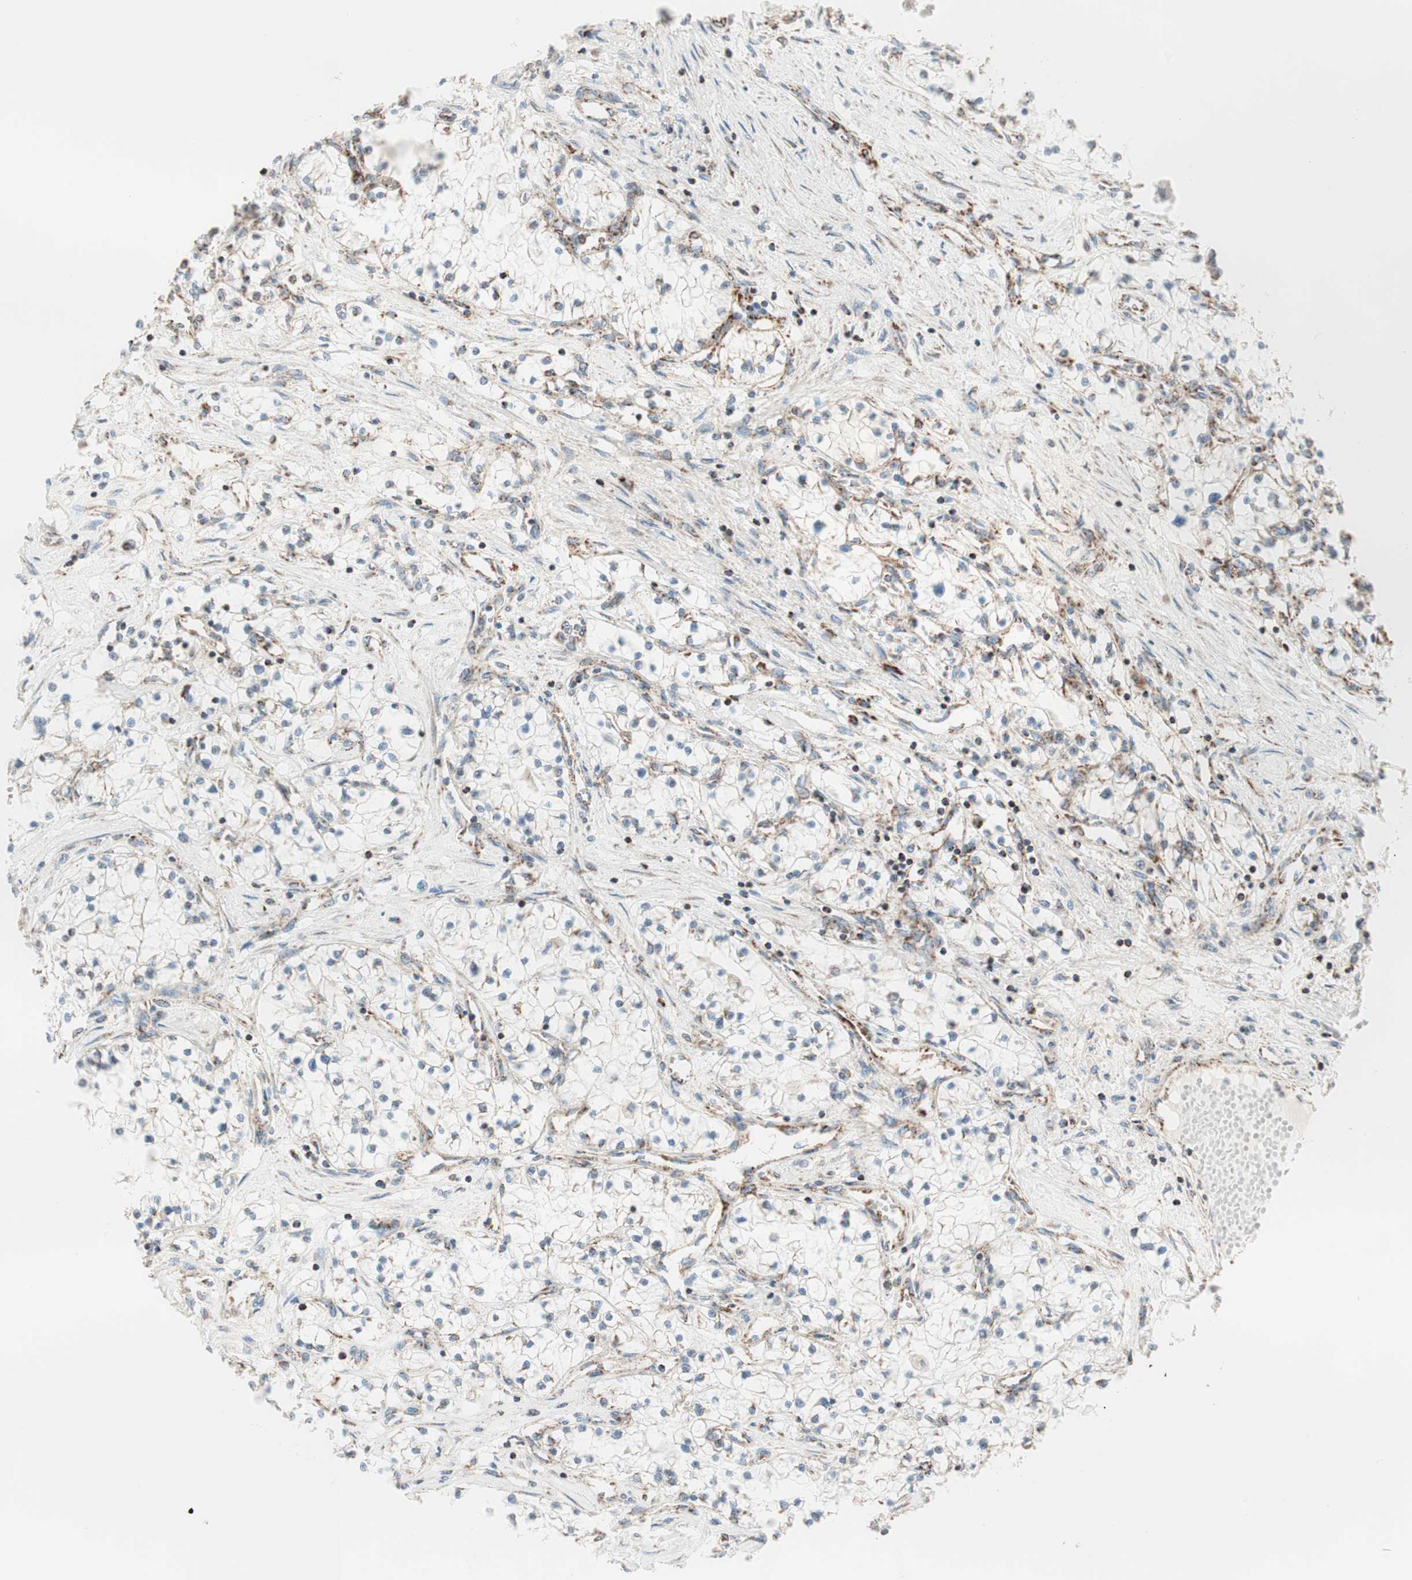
{"staining": {"intensity": "moderate", "quantity": "25%-75%", "location": "cytoplasmic/membranous"}, "tissue": "renal cancer", "cell_type": "Tumor cells", "image_type": "cancer", "snomed": [{"axis": "morphology", "description": "Adenocarcinoma, NOS"}, {"axis": "topography", "description": "Kidney"}], "caption": "Immunohistochemical staining of human renal adenocarcinoma displays medium levels of moderate cytoplasmic/membranous expression in about 25%-75% of tumor cells.", "gene": "TOMM20", "patient": {"sex": "male", "age": 68}}